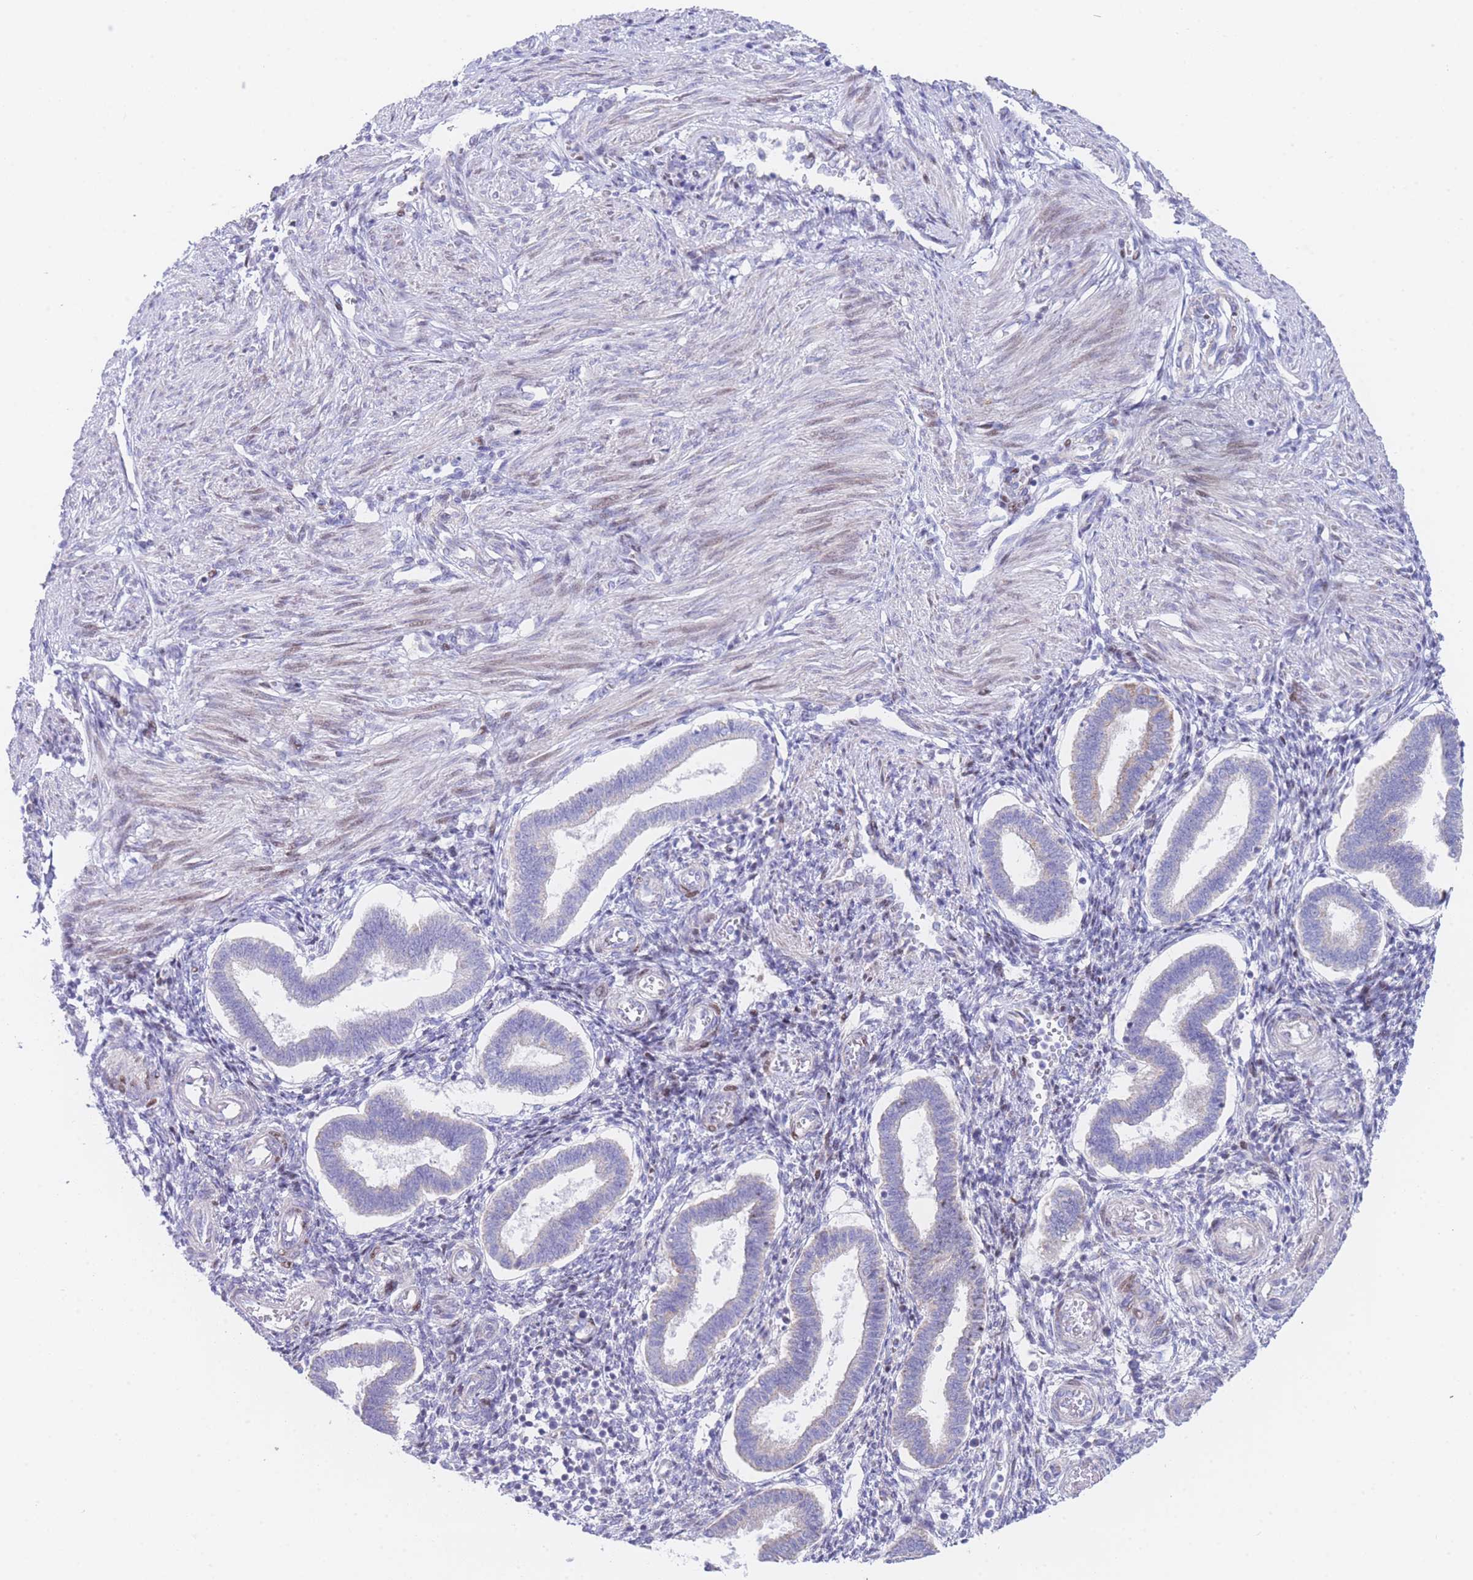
{"staining": {"intensity": "negative", "quantity": "none", "location": "none"}, "tissue": "endometrium", "cell_type": "Cells in endometrial stroma", "image_type": "normal", "snomed": [{"axis": "morphology", "description": "Normal tissue, NOS"}, {"axis": "topography", "description": "Endometrium"}], "caption": "Immunohistochemical staining of benign endometrium shows no significant staining in cells in endometrial stroma. (DAB (3,3'-diaminobenzidine) immunohistochemistry (IHC), high magnification).", "gene": "GPAM", "patient": {"sex": "female", "age": 24}}